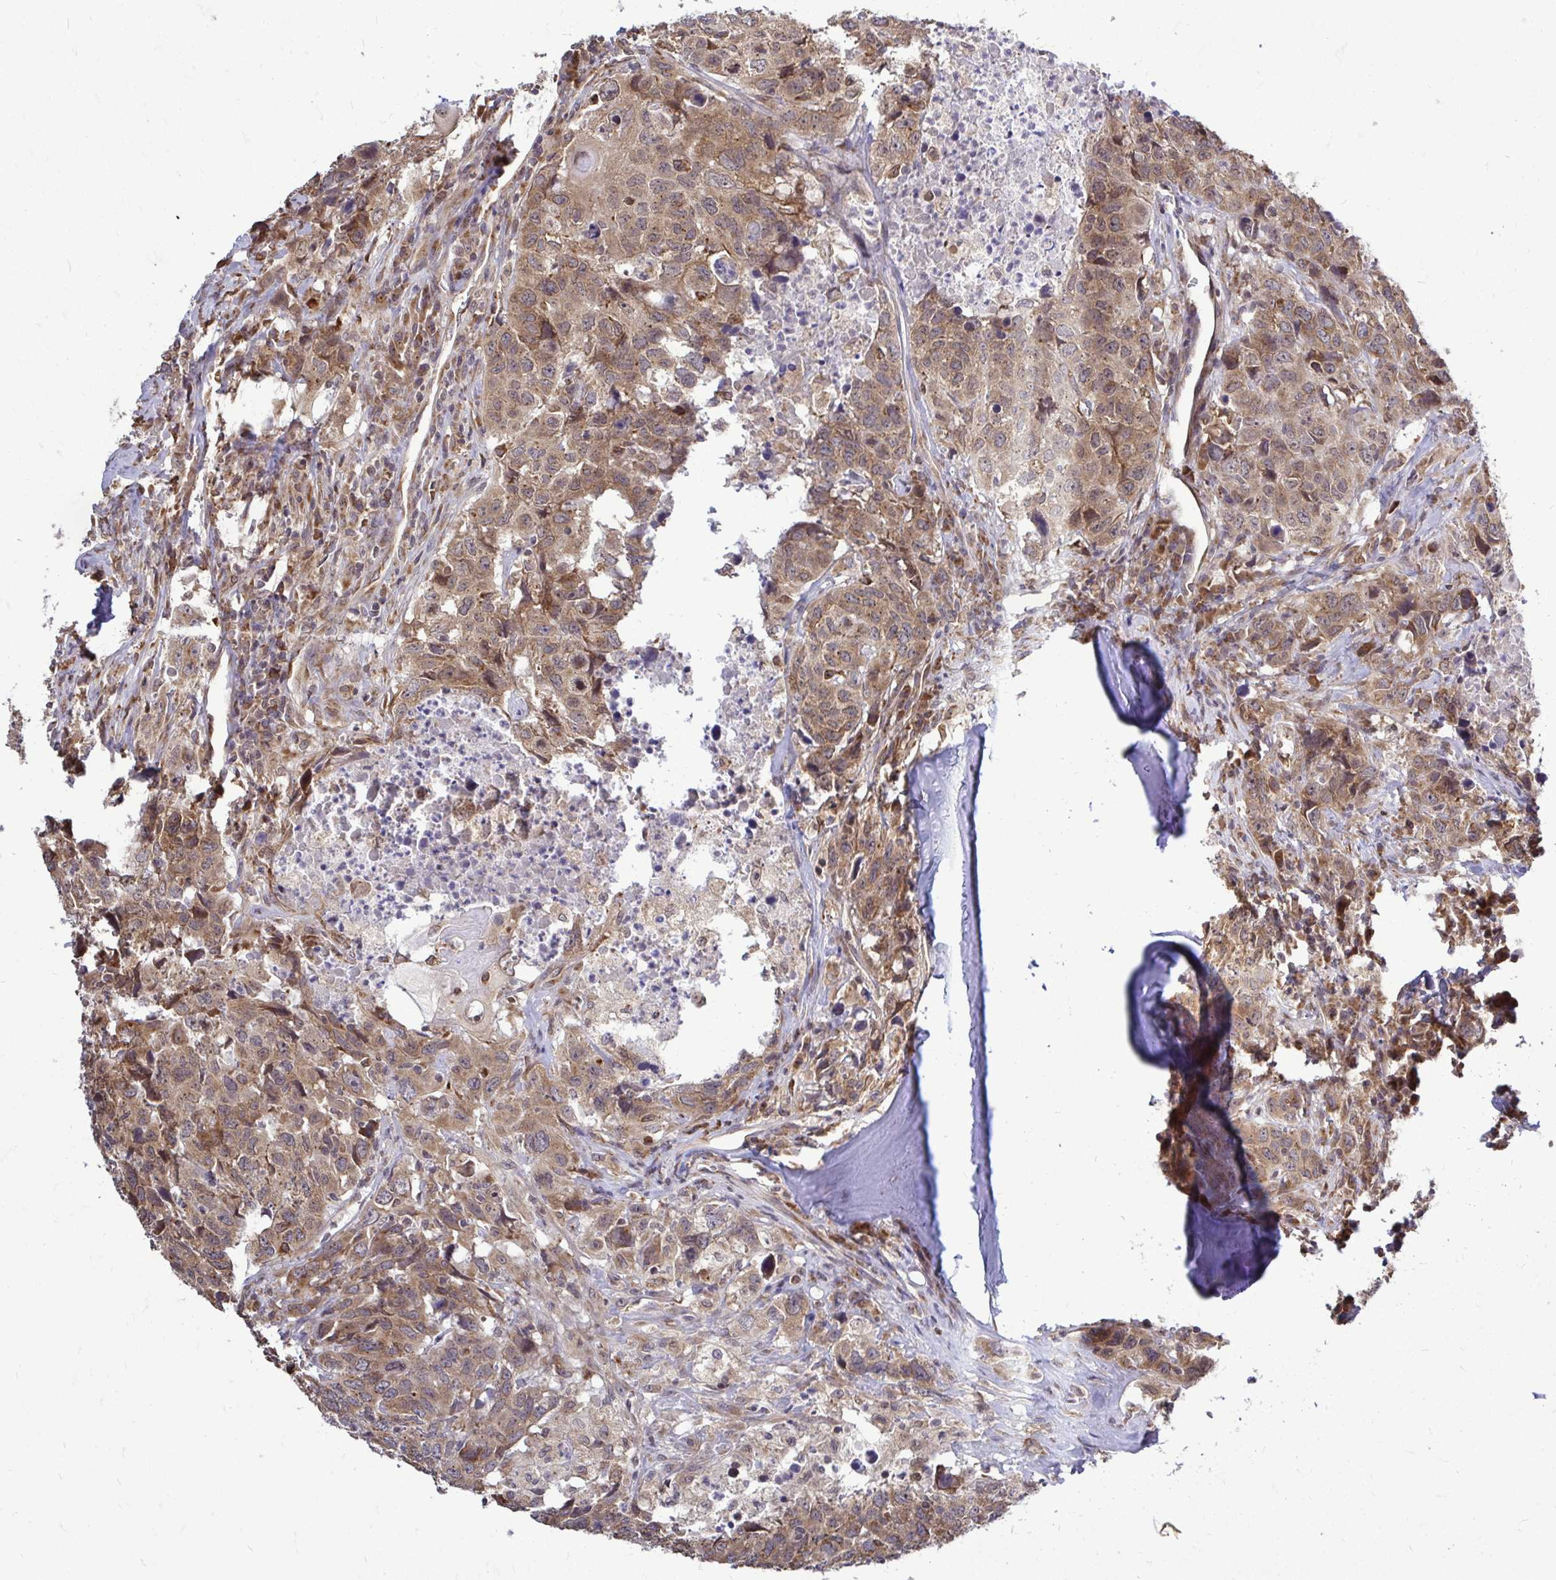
{"staining": {"intensity": "moderate", "quantity": ">75%", "location": "cytoplasmic/membranous"}, "tissue": "head and neck cancer", "cell_type": "Tumor cells", "image_type": "cancer", "snomed": [{"axis": "morphology", "description": "Normal tissue, NOS"}, {"axis": "morphology", "description": "Squamous cell carcinoma, NOS"}, {"axis": "topography", "description": "Skeletal muscle"}, {"axis": "topography", "description": "Vascular tissue"}, {"axis": "topography", "description": "Peripheral nerve tissue"}, {"axis": "topography", "description": "Head-Neck"}], "caption": "Immunohistochemistry (IHC) (DAB) staining of head and neck cancer (squamous cell carcinoma) demonstrates moderate cytoplasmic/membranous protein staining in approximately >75% of tumor cells.", "gene": "FMR1", "patient": {"sex": "male", "age": 66}}